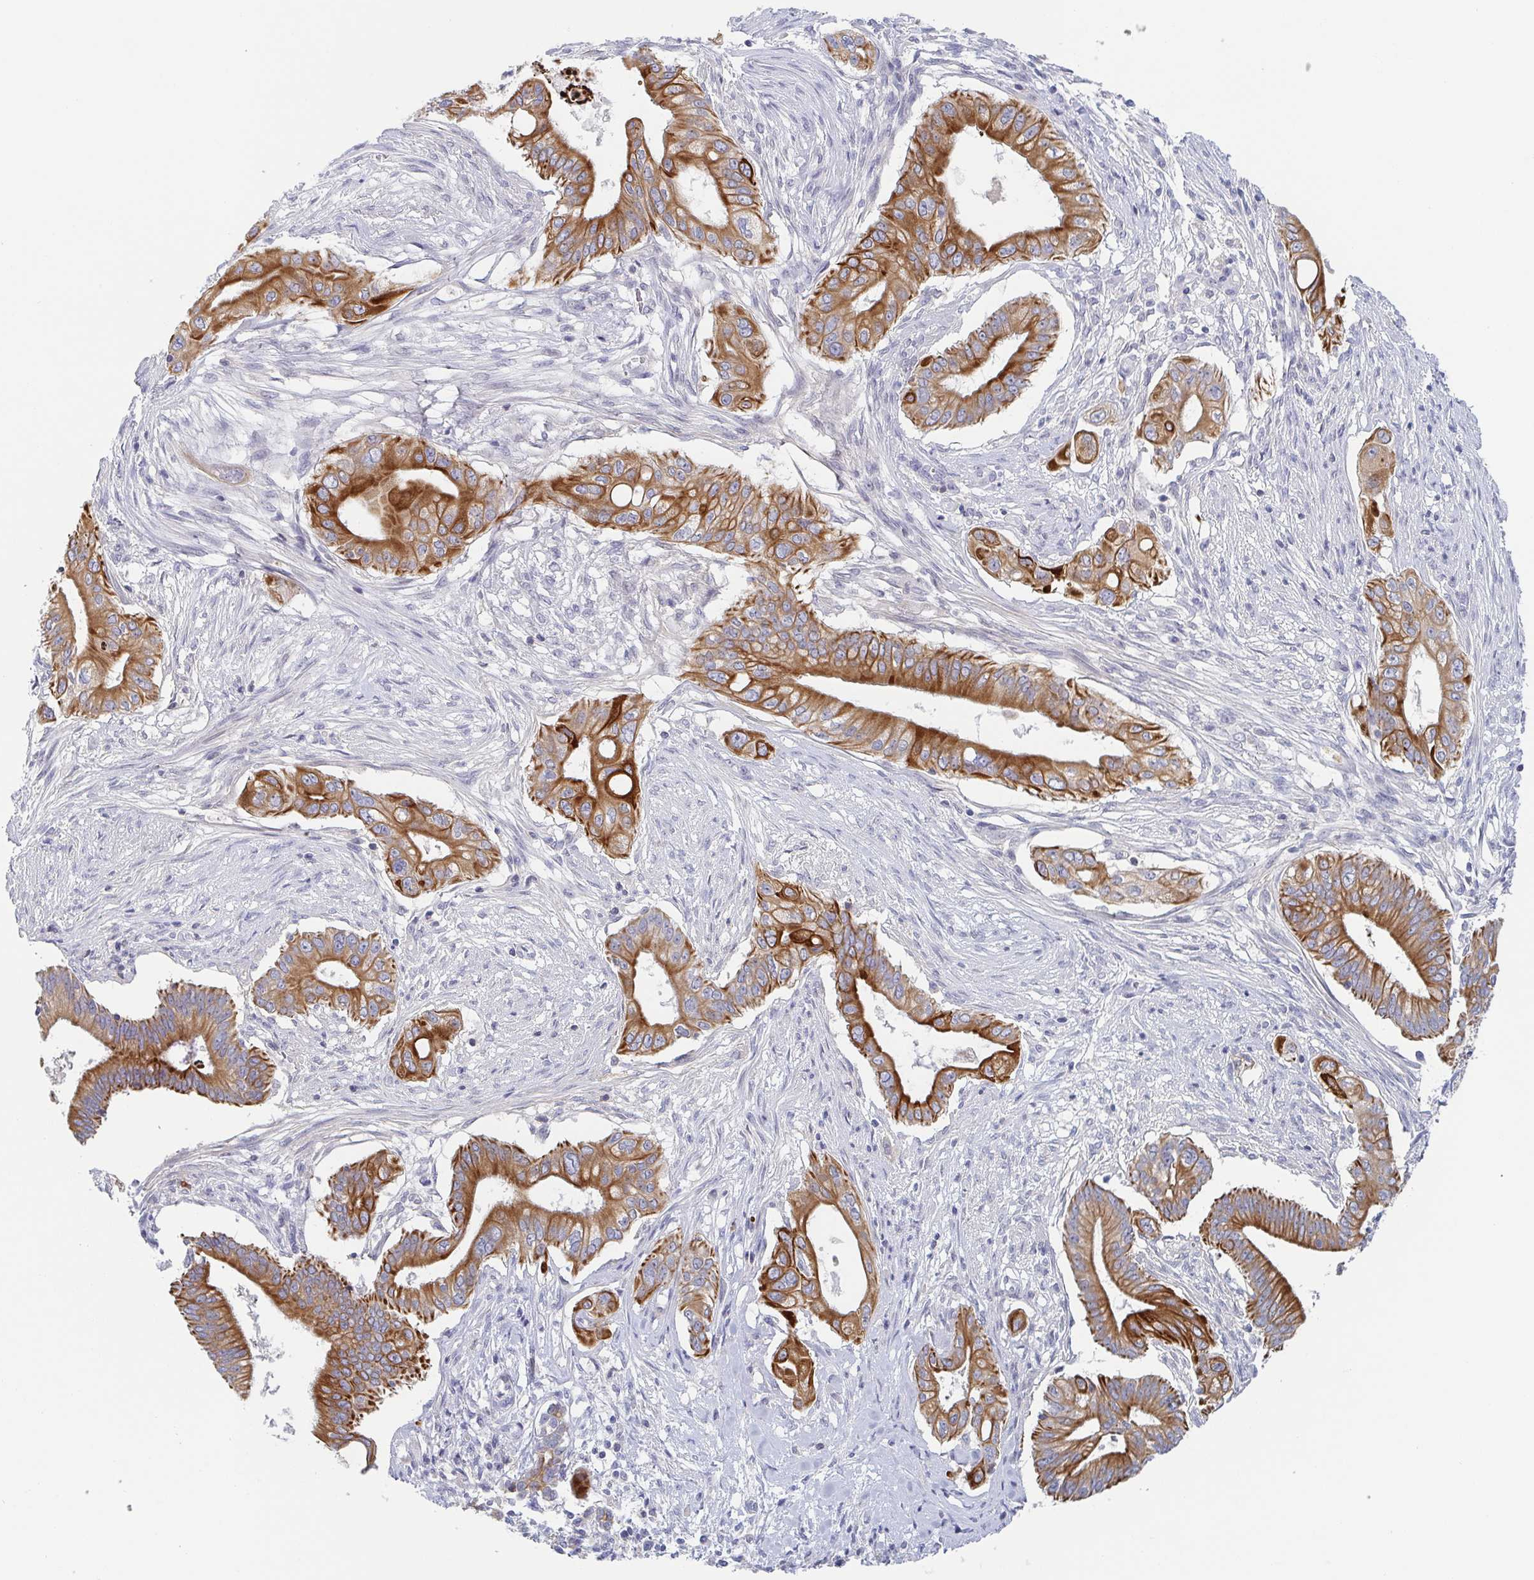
{"staining": {"intensity": "strong", "quantity": ">75%", "location": "cytoplasmic/membranous"}, "tissue": "pancreatic cancer", "cell_type": "Tumor cells", "image_type": "cancer", "snomed": [{"axis": "morphology", "description": "Adenocarcinoma, NOS"}, {"axis": "topography", "description": "Pancreas"}], "caption": "Immunohistochemistry photomicrograph of neoplastic tissue: human pancreatic cancer (adenocarcinoma) stained using immunohistochemistry (IHC) exhibits high levels of strong protein expression localized specifically in the cytoplasmic/membranous of tumor cells, appearing as a cytoplasmic/membranous brown color.", "gene": "RHOV", "patient": {"sex": "female", "age": 68}}